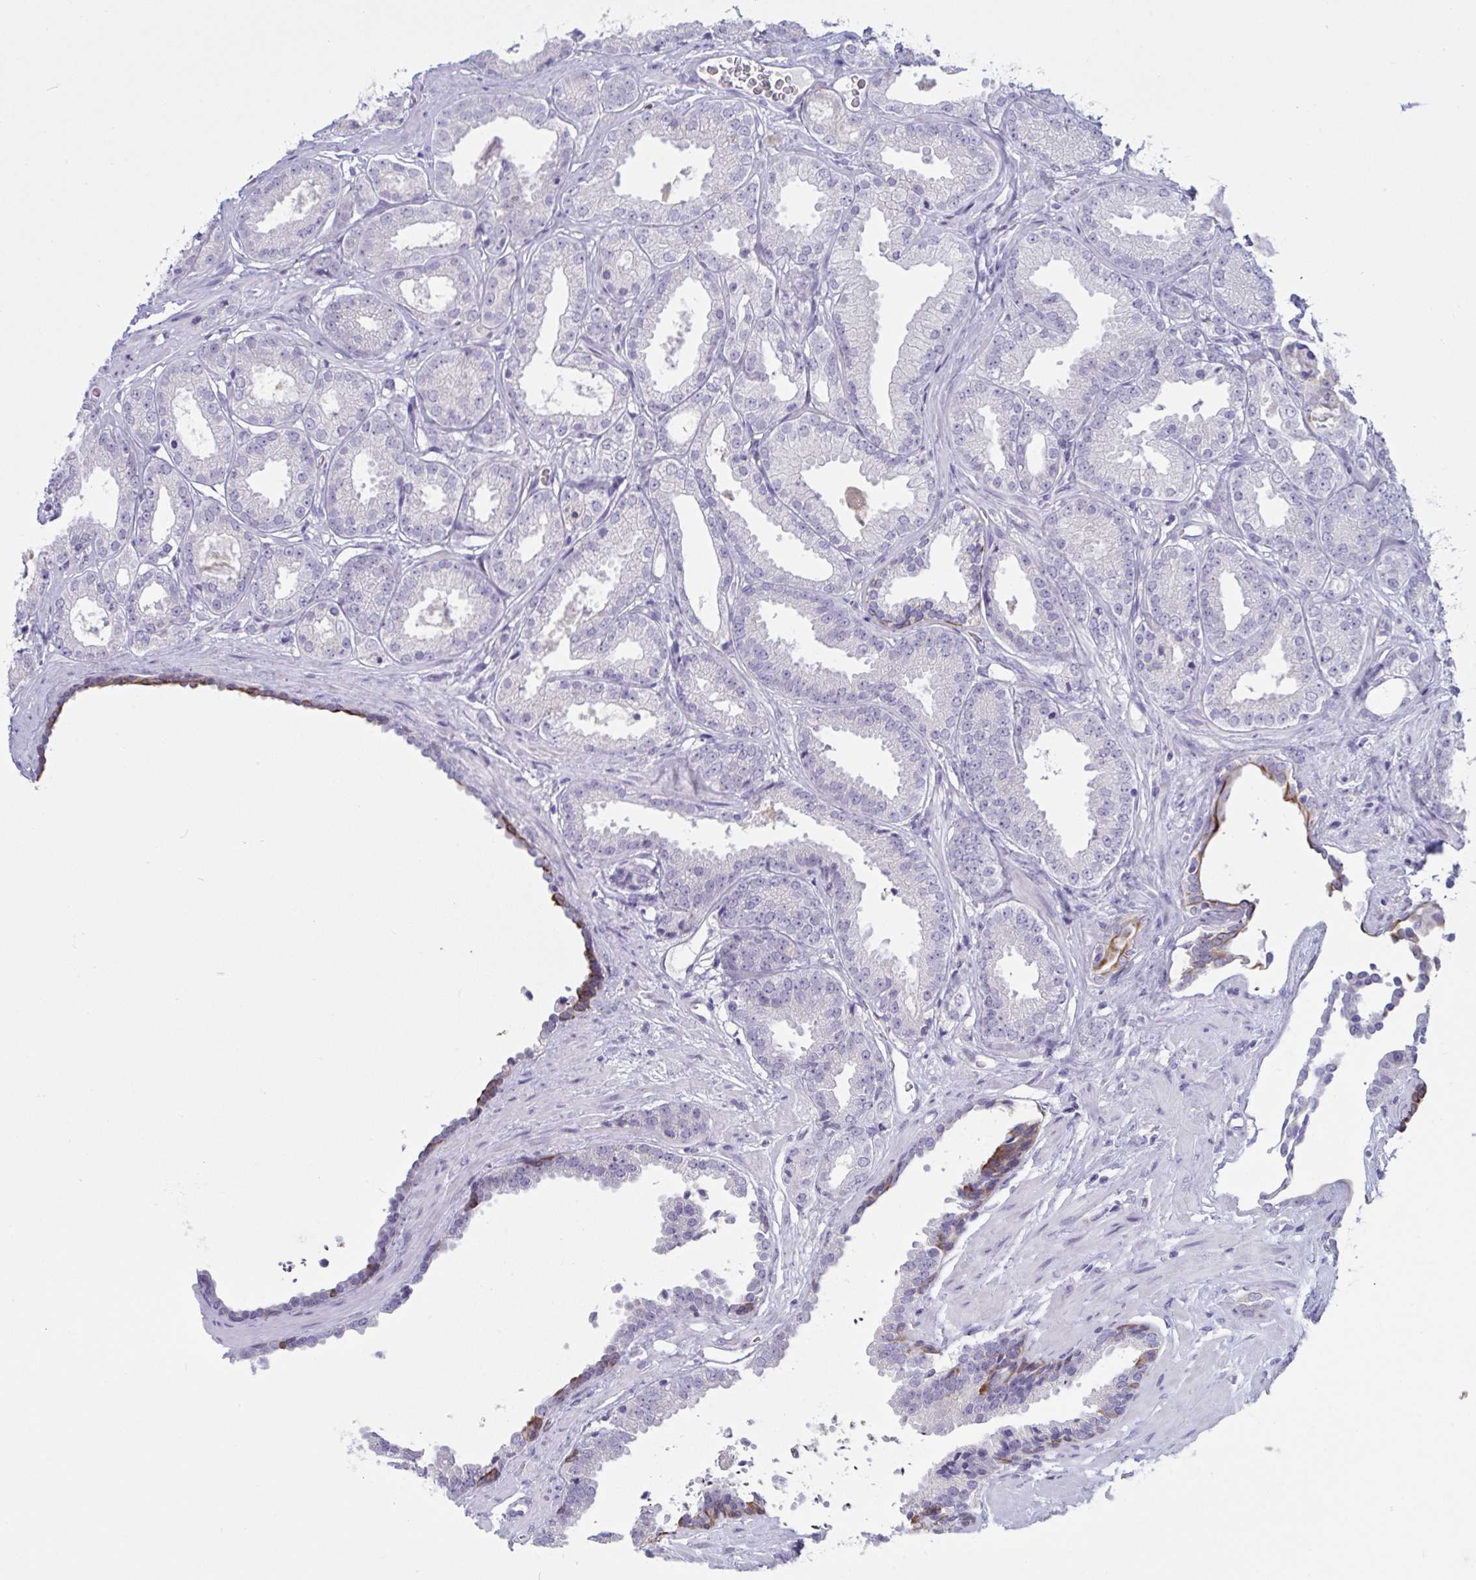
{"staining": {"intensity": "negative", "quantity": "none", "location": "none"}, "tissue": "prostate cancer", "cell_type": "Tumor cells", "image_type": "cancer", "snomed": [{"axis": "morphology", "description": "Adenocarcinoma, Low grade"}, {"axis": "topography", "description": "Prostate"}], "caption": "Human prostate low-grade adenocarcinoma stained for a protein using immunohistochemistry exhibits no staining in tumor cells.", "gene": "TENT5D", "patient": {"sex": "male", "age": 67}}